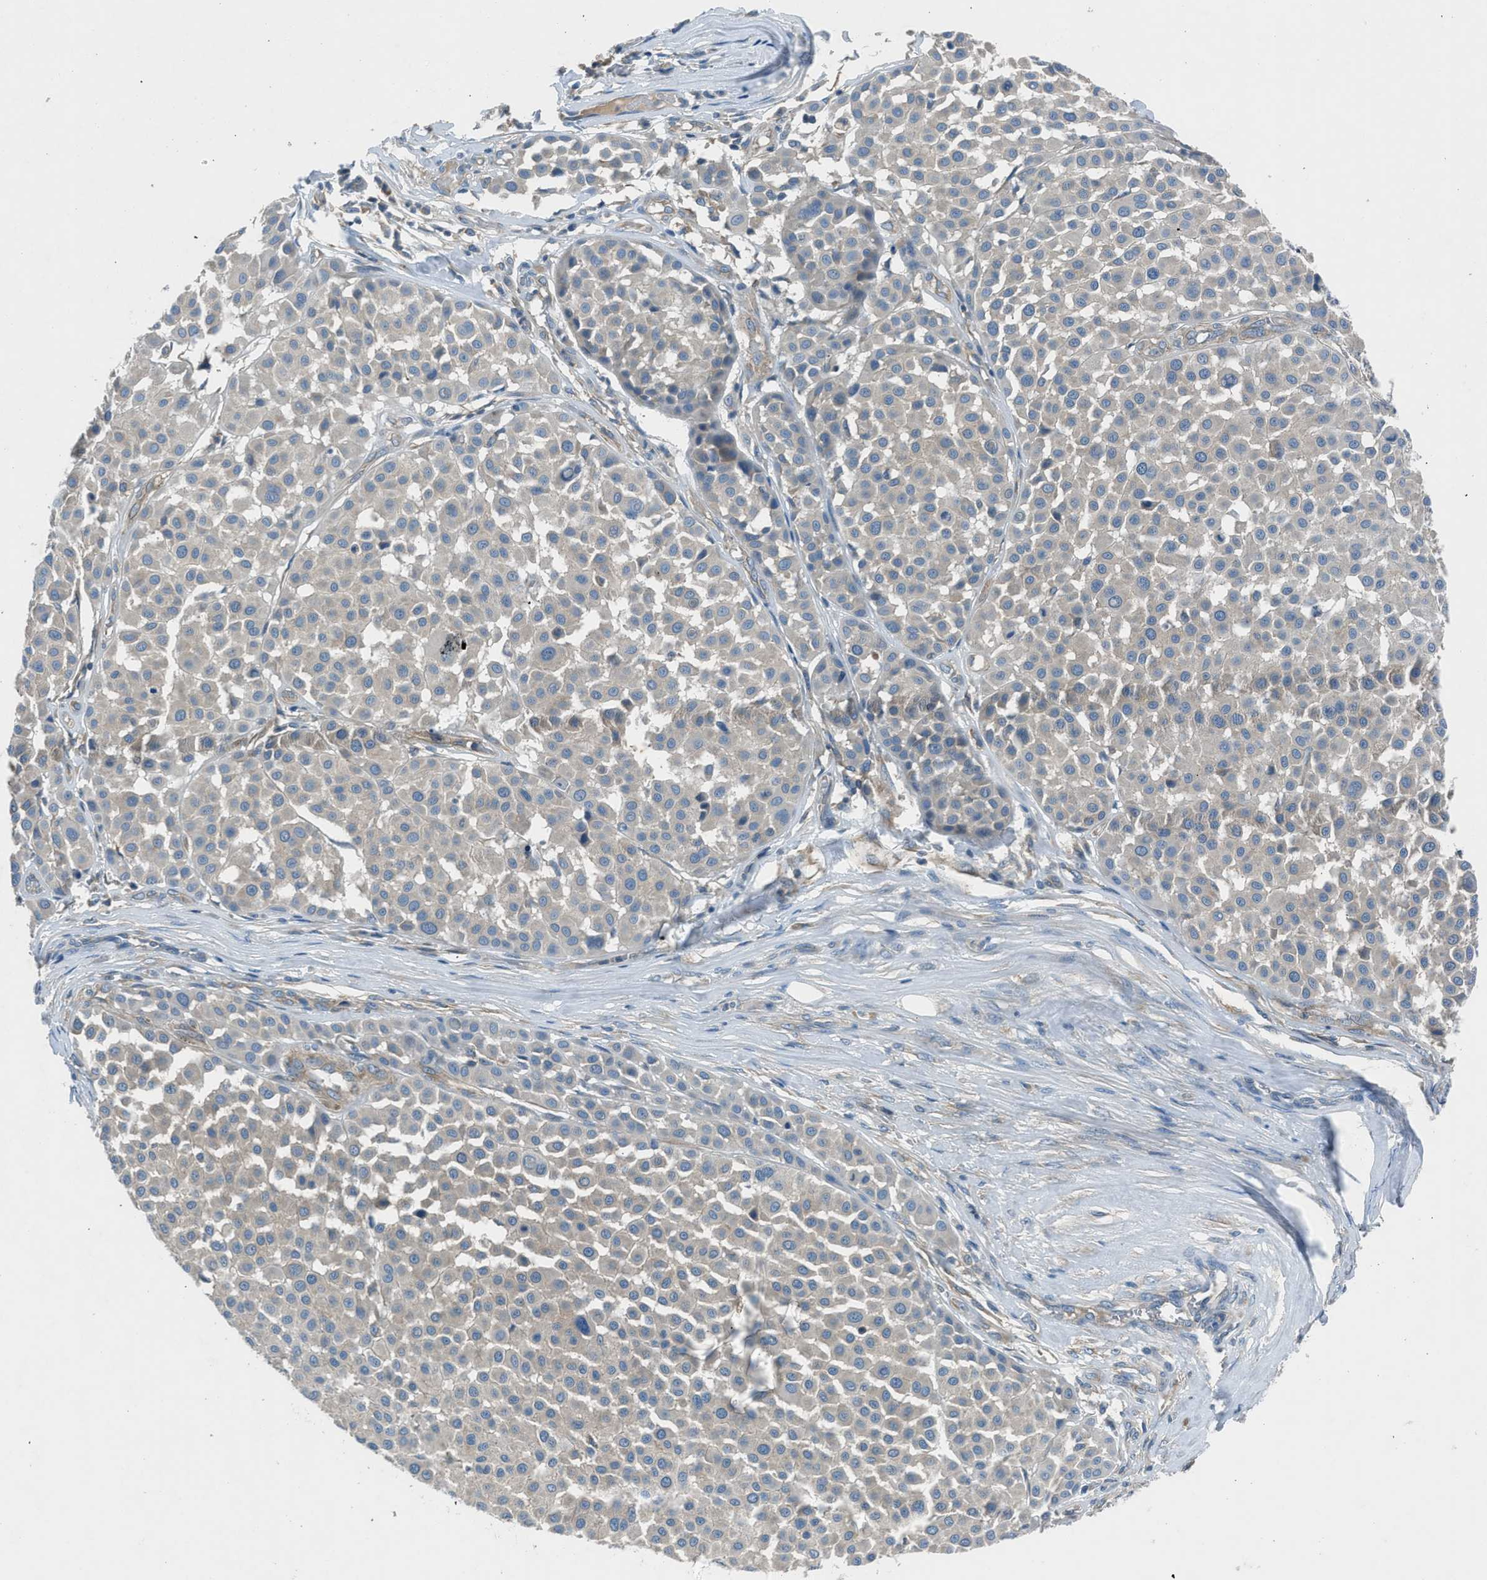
{"staining": {"intensity": "negative", "quantity": "none", "location": "none"}, "tissue": "melanoma", "cell_type": "Tumor cells", "image_type": "cancer", "snomed": [{"axis": "morphology", "description": "Malignant melanoma, Metastatic site"}, {"axis": "topography", "description": "Soft tissue"}], "caption": "An image of melanoma stained for a protein exhibits no brown staining in tumor cells. (DAB (3,3'-diaminobenzidine) immunohistochemistry (IHC) visualized using brightfield microscopy, high magnification).", "gene": "BMP1", "patient": {"sex": "male", "age": 41}}